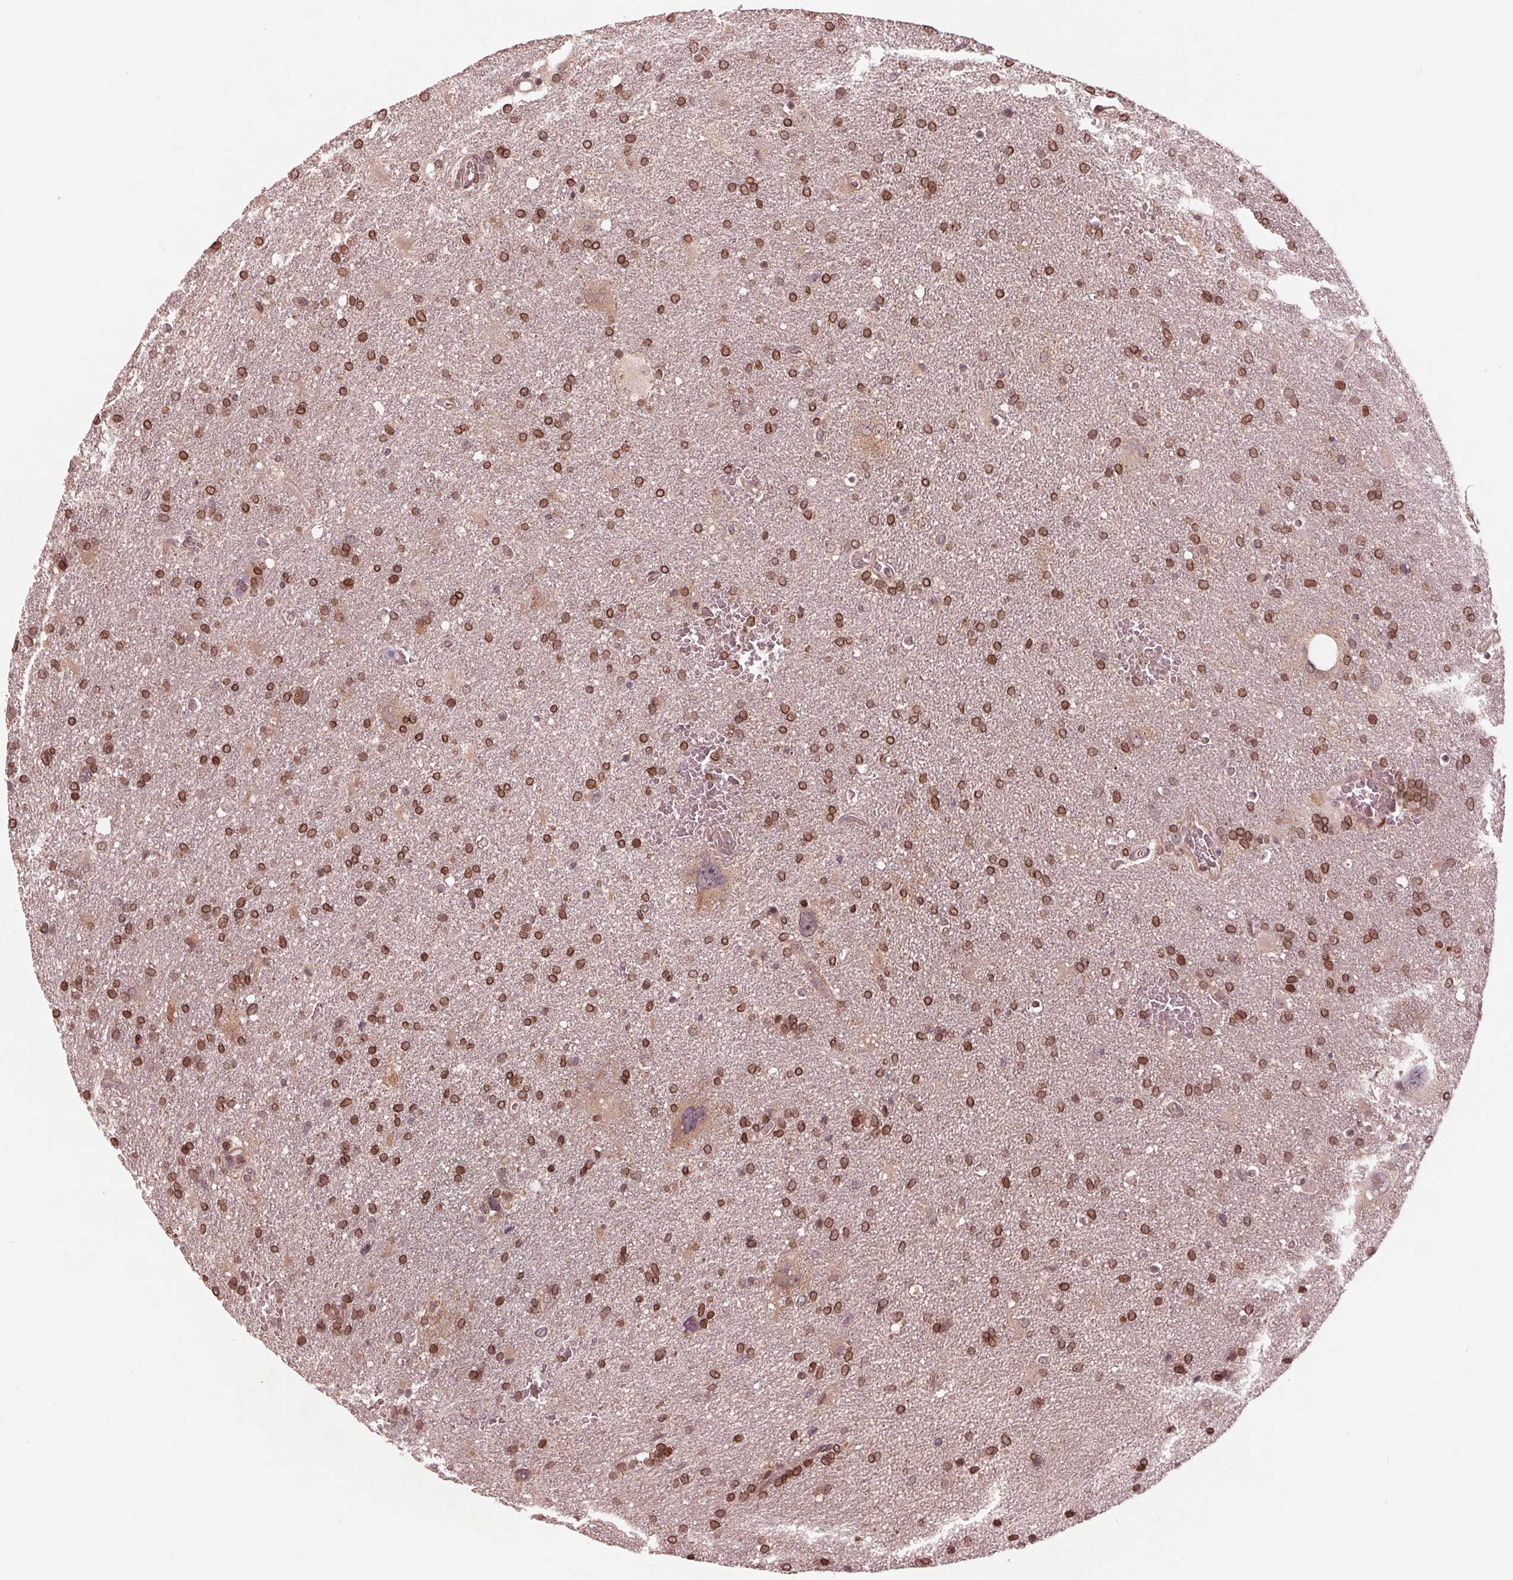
{"staining": {"intensity": "moderate", "quantity": ">75%", "location": "nuclear"}, "tissue": "glioma", "cell_type": "Tumor cells", "image_type": "cancer", "snomed": [{"axis": "morphology", "description": "Glioma, malignant, Low grade"}, {"axis": "topography", "description": "Brain"}], "caption": "High-power microscopy captured an IHC image of glioma, revealing moderate nuclear positivity in approximately >75% of tumor cells. The staining is performed using DAB brown chromogen to label protein expression. The nuclei are counter-stained blue using hematoxylin.", "gene": "ZNF471", "patient": {"sex": "male", "age": 66}}